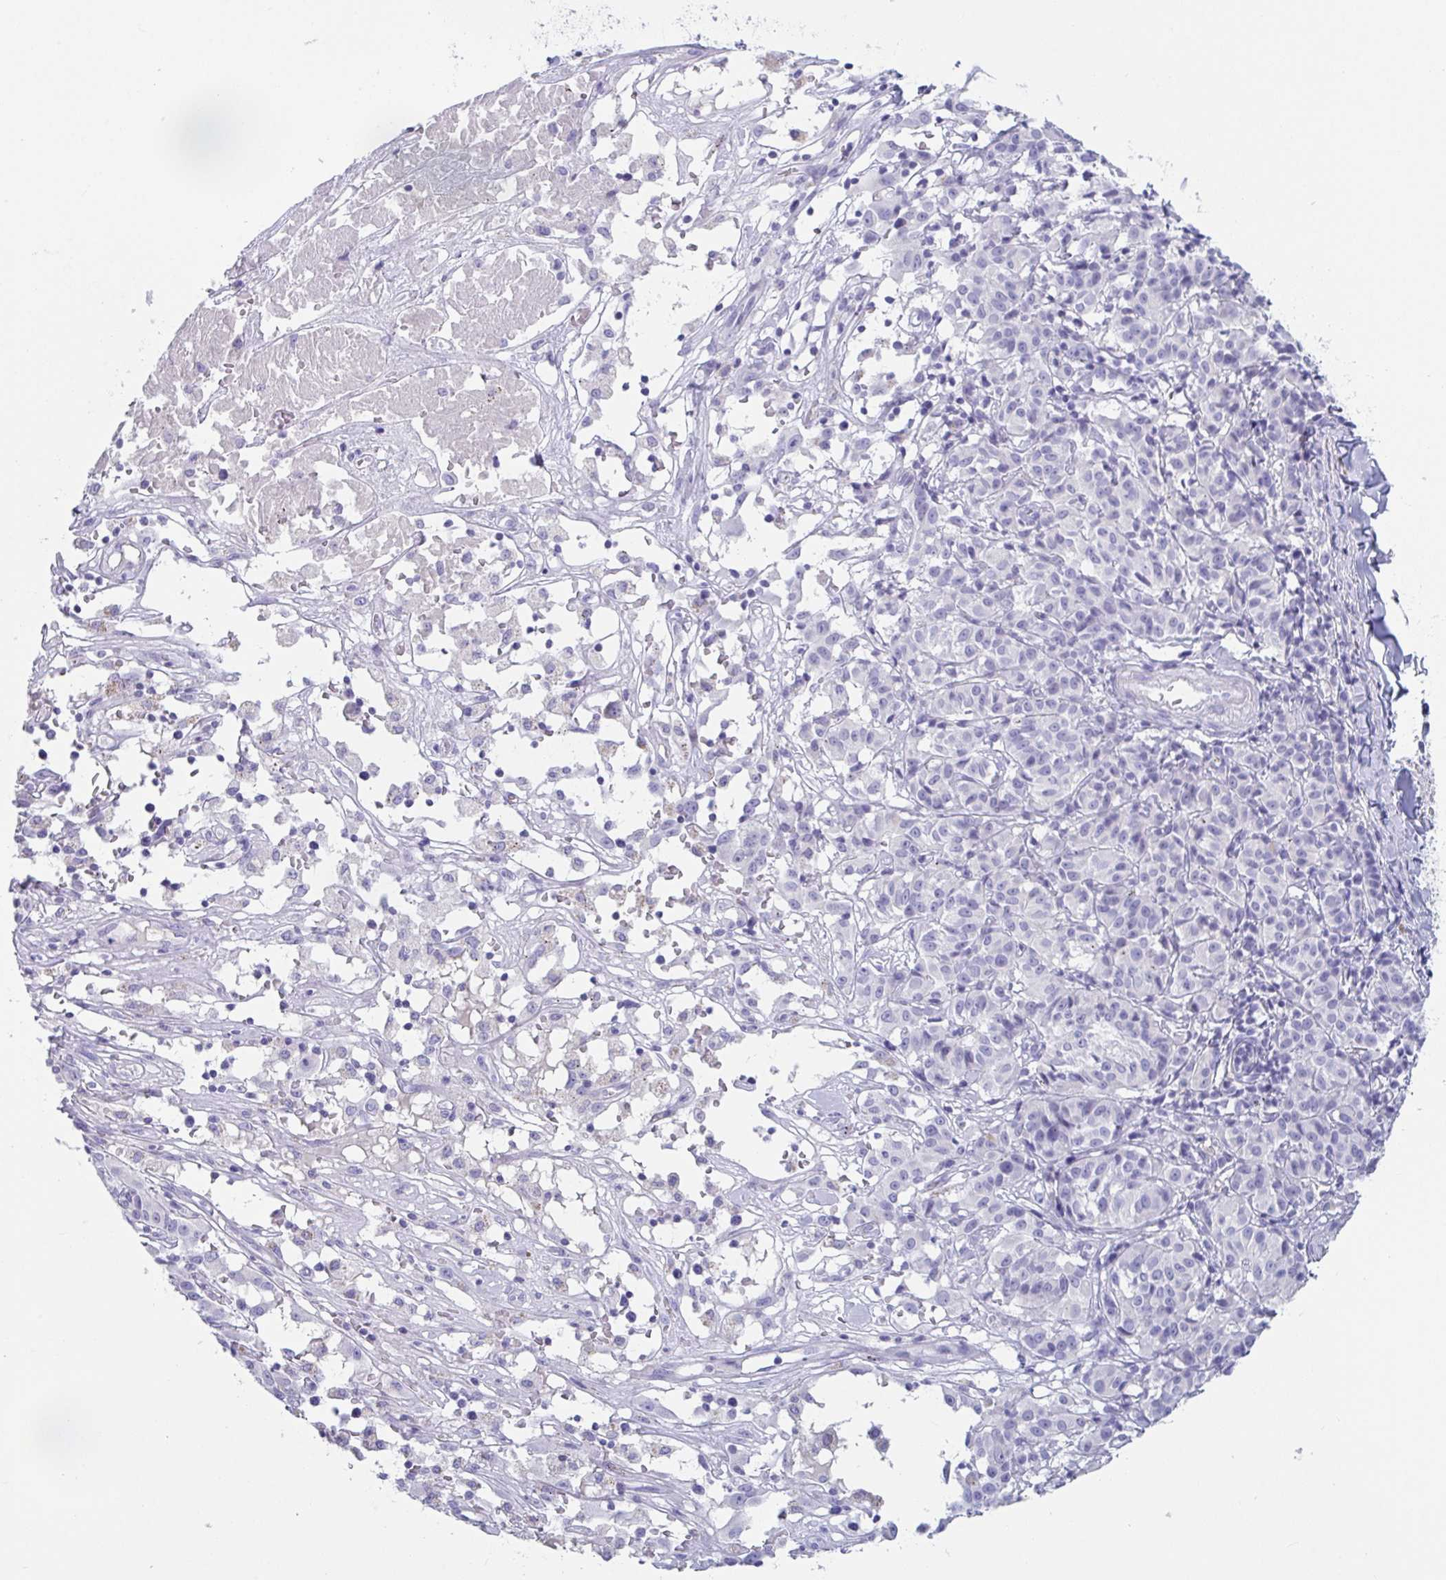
{"staining": {"intensity": "negative", "quantity": "none", "location": "none"}, "tissue": "melanoma", "cell_type": "Tumor cells", "image_type": "cancer", "snomed": [{"axis": "morphology", "description": "Malignant melanoma, NOS"}, {"axis": "topography", "description": "Skin"}], "caption": "Tumor cells show no significant protein staining in malignant melanoma.", "gene": "PLA2G1B", "patient": {"sex": "female", "age": 72}}